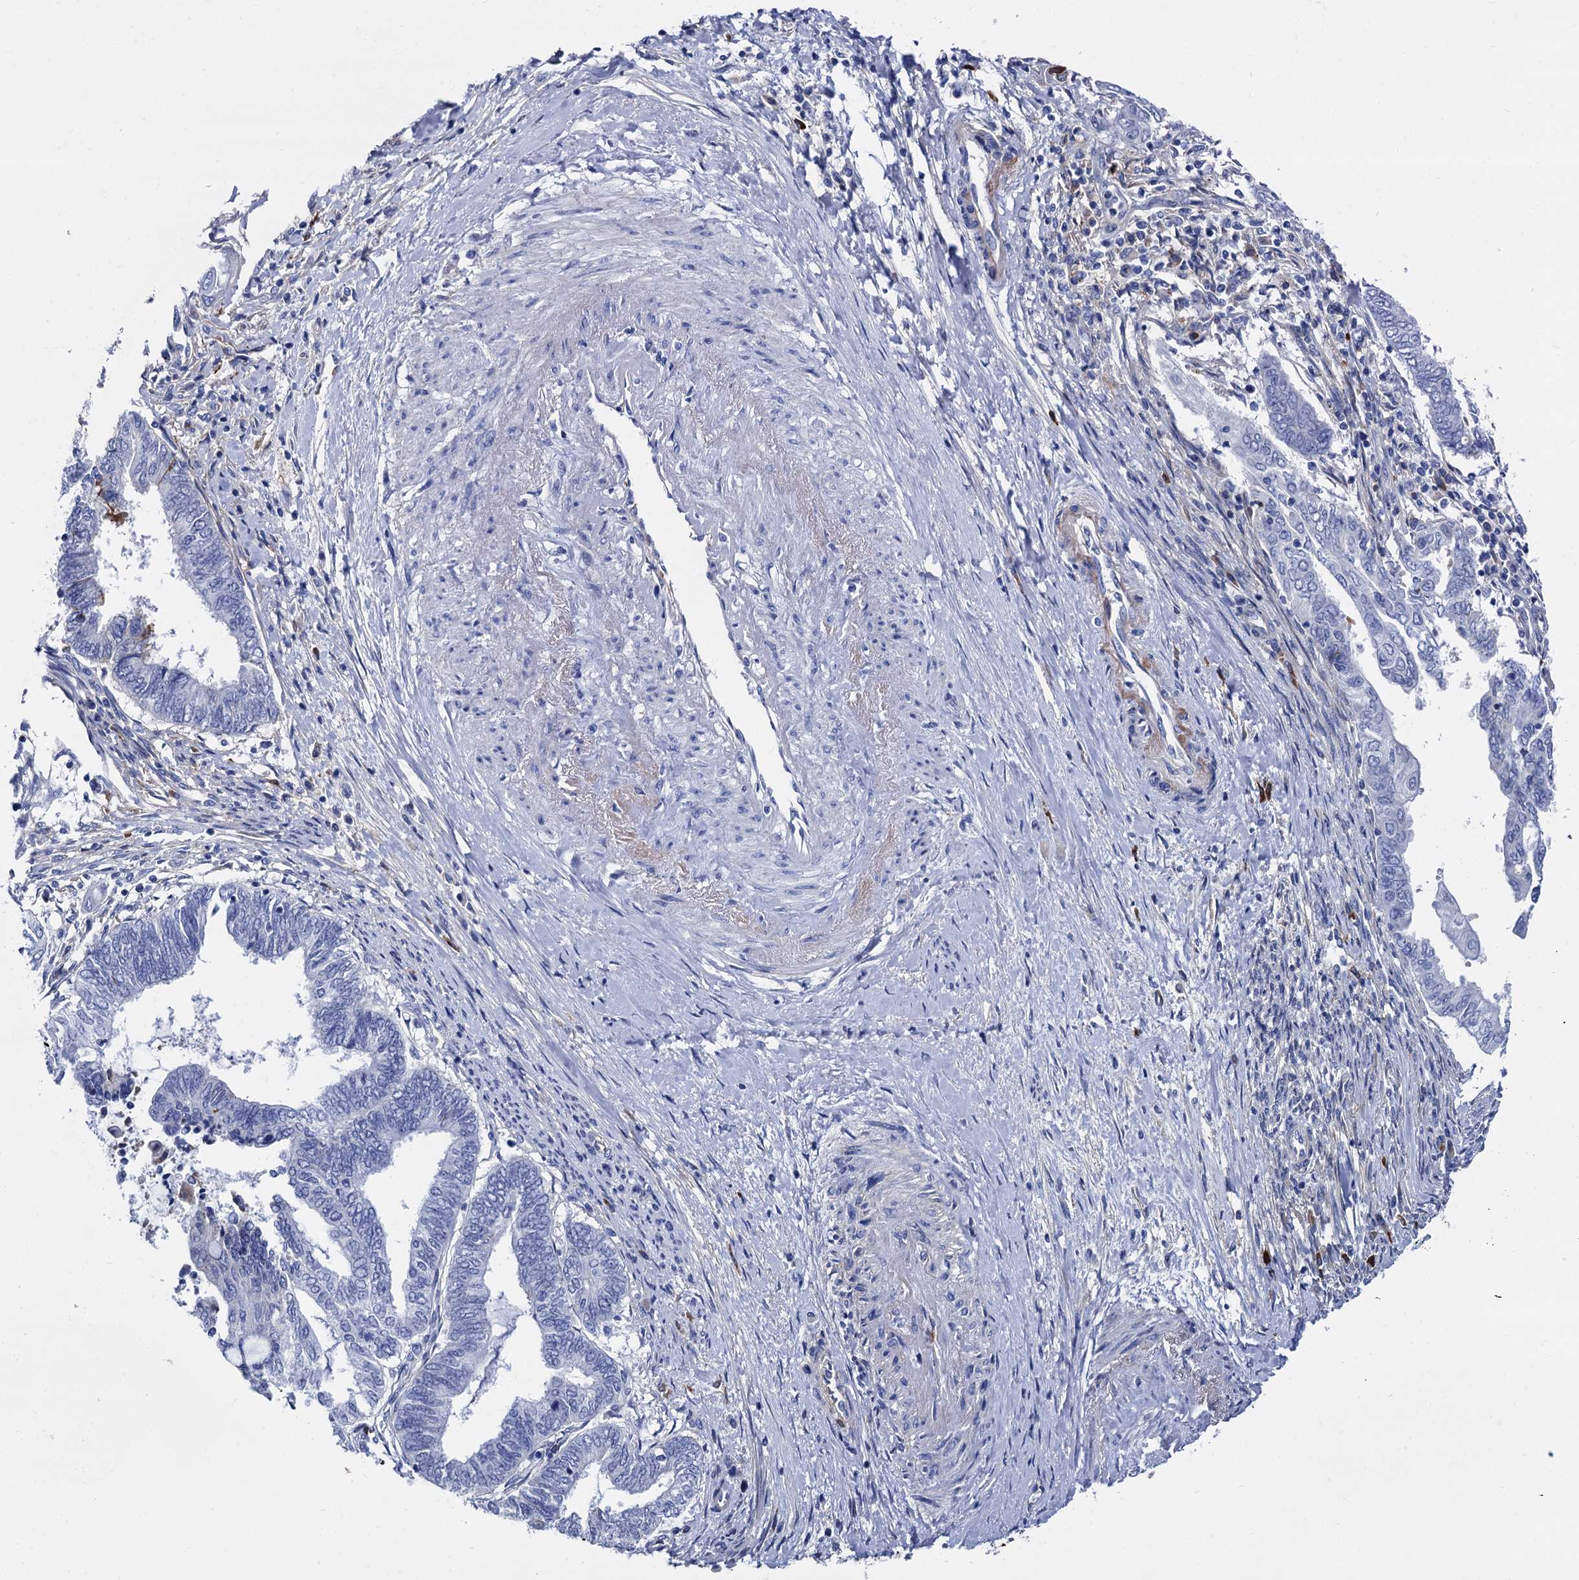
{"staining": {"intensity": "negative", "quantity": "none", "location": "none"}, "tissue": "endometrial cancer", "cell_type": "Tumor cells", "image_type": "cancer", "snomed": [{"axis": "morphology", "description": "Adenocarcinoma, NOS"}, {"axis": "topography", "description": "Uterus"}, {"axis": "topography", "description": "Endometrium"}], "caption": "This is an immunohistochemistry micrograph of adenocarcinoma (endometrial). There is no positivity in tumor cells.", "gene": "APOD", "patient": {"sex": "female", "age": 70}}